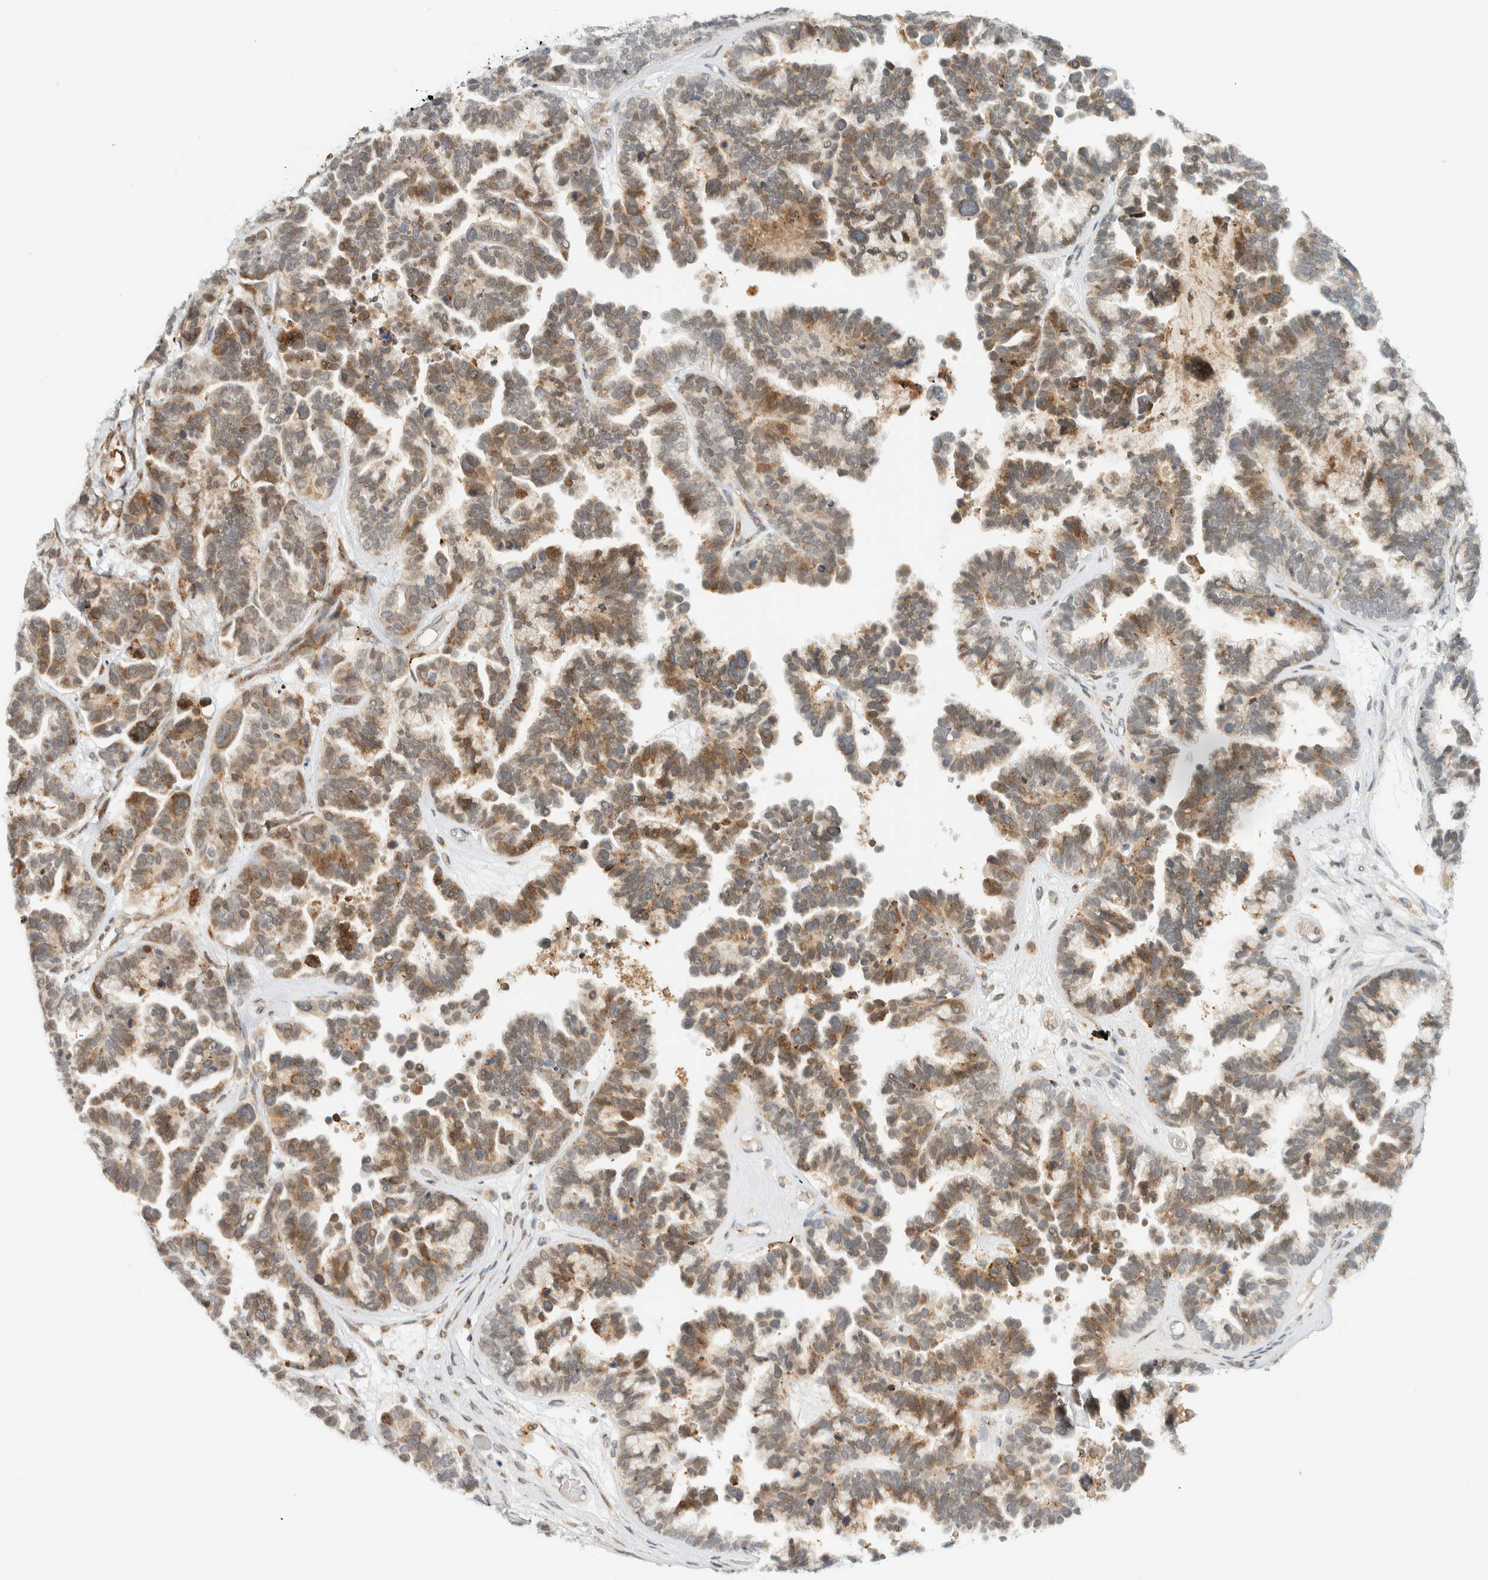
{"staining": {"intensity": "moderate", "quantity": ">75%", "location": "cytoplasmic/membranous"}, "tissue": "ovarian cancer", "cell_type": "Tumor cells", "image_type": "cancer", "snomed": [{"axis": "morphology", "description": "Cystadenocarcinoma, serous, NOS"}, {"axis": "topography", "description": "Ovary"}], "caption": "Immunohistochemical staining of human ovarian cancer (serous cystadenocarcinoma) reveals moderate cytoplasmic/membranous protein expression in approximately >75% of tumor cells.", "gene": "ITPRID1", "patient": {"sex": "female", "age": 56}}